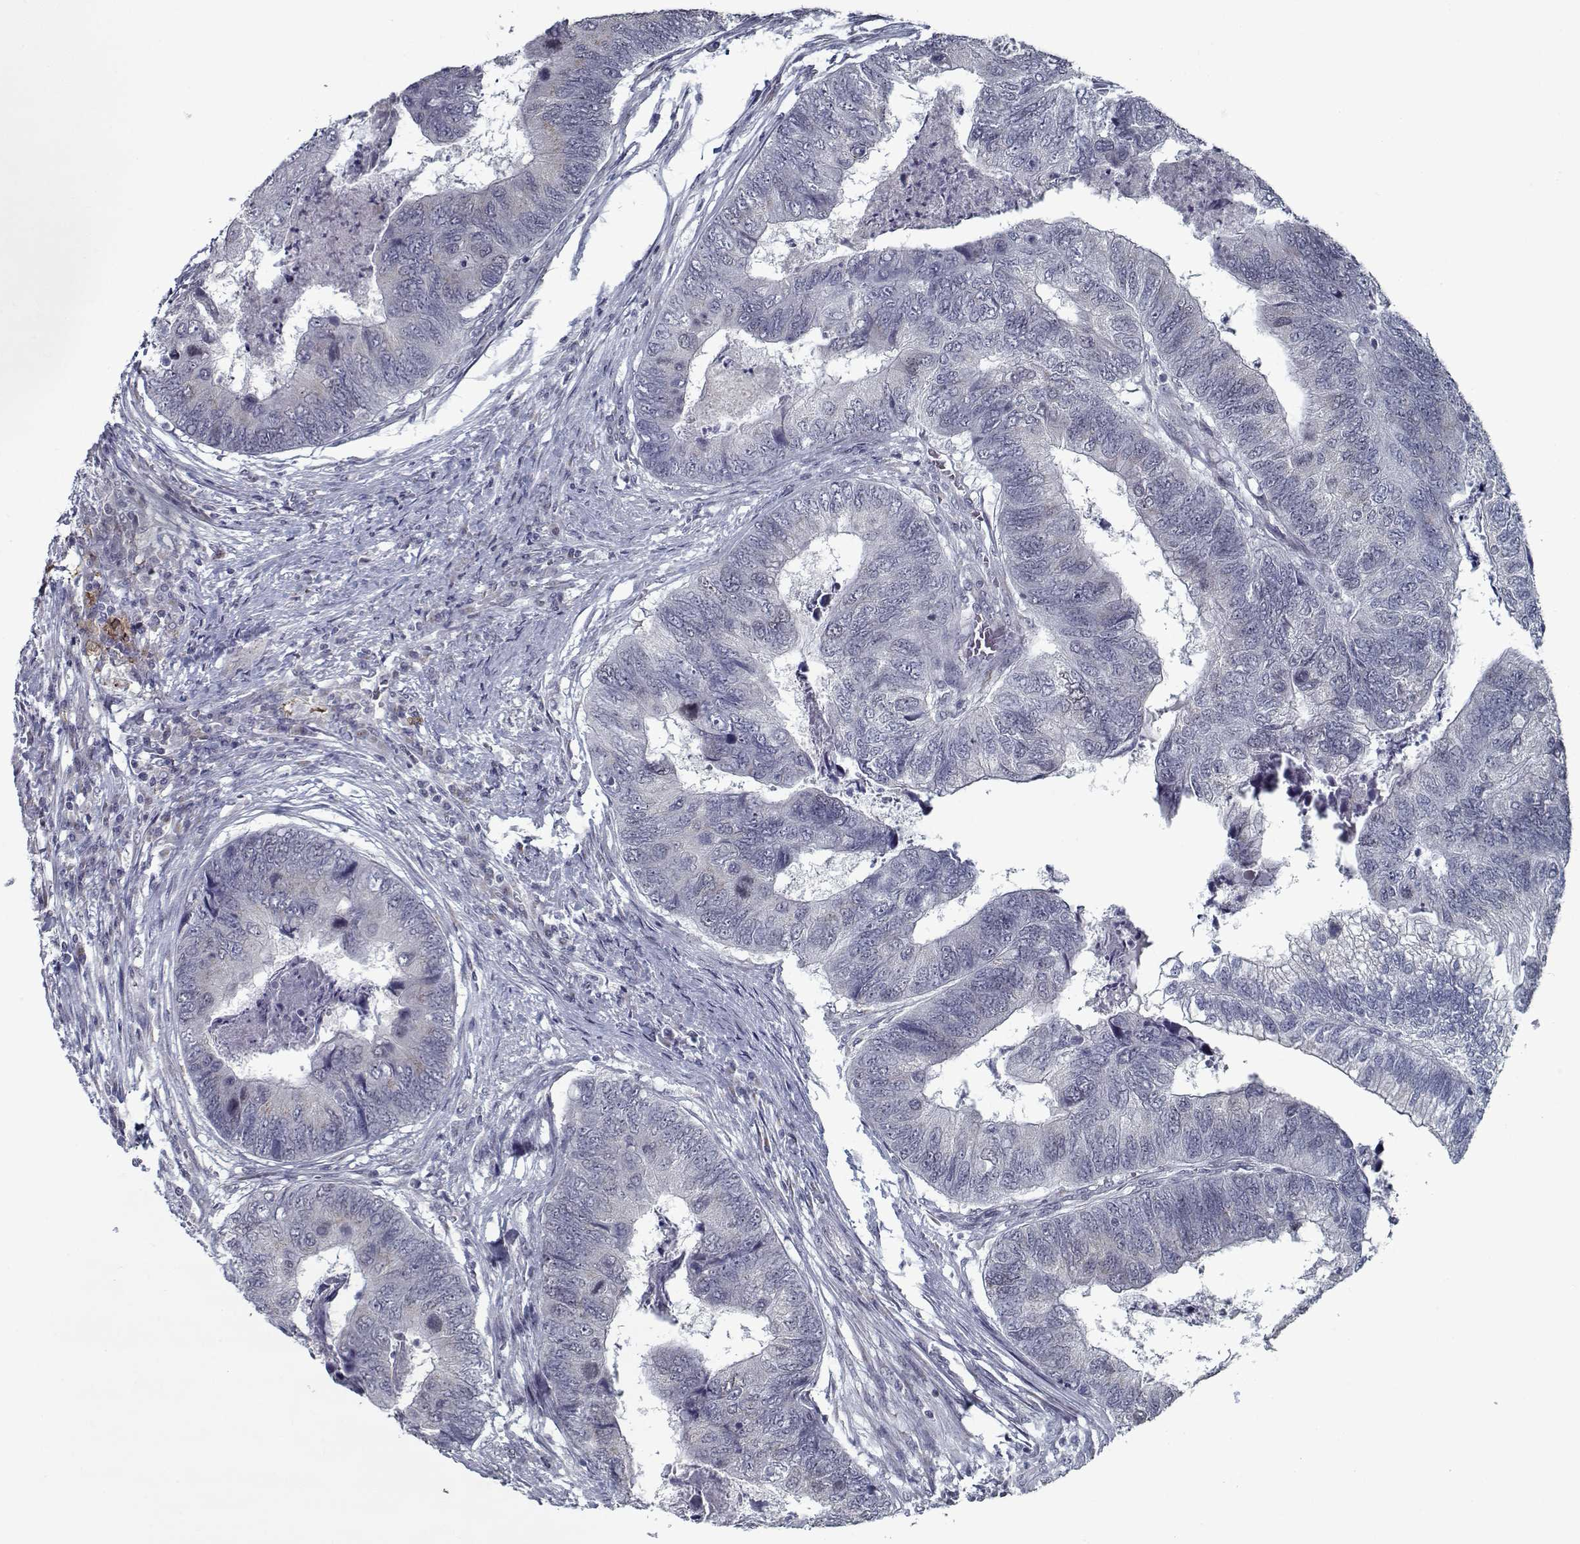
{"staining": {"intensity": "negative", "quantity": "none", "location": "none"}, "tissue": "colorectal cancer", "cell_type": "Tumor cells", "image_type": "cancer", "snomed": [{"axis": "morphology", "description": "Adenocarcinoma, NOS"}, {"axis": "topography", "description": "Colon"}], "caption": "Protein analysis of colorectal cancer (adenocarcinoma) reveals no significant expression in tumor cells.", "gene": "SEC16B", "patient": {"sex": "female", "age": 67}}